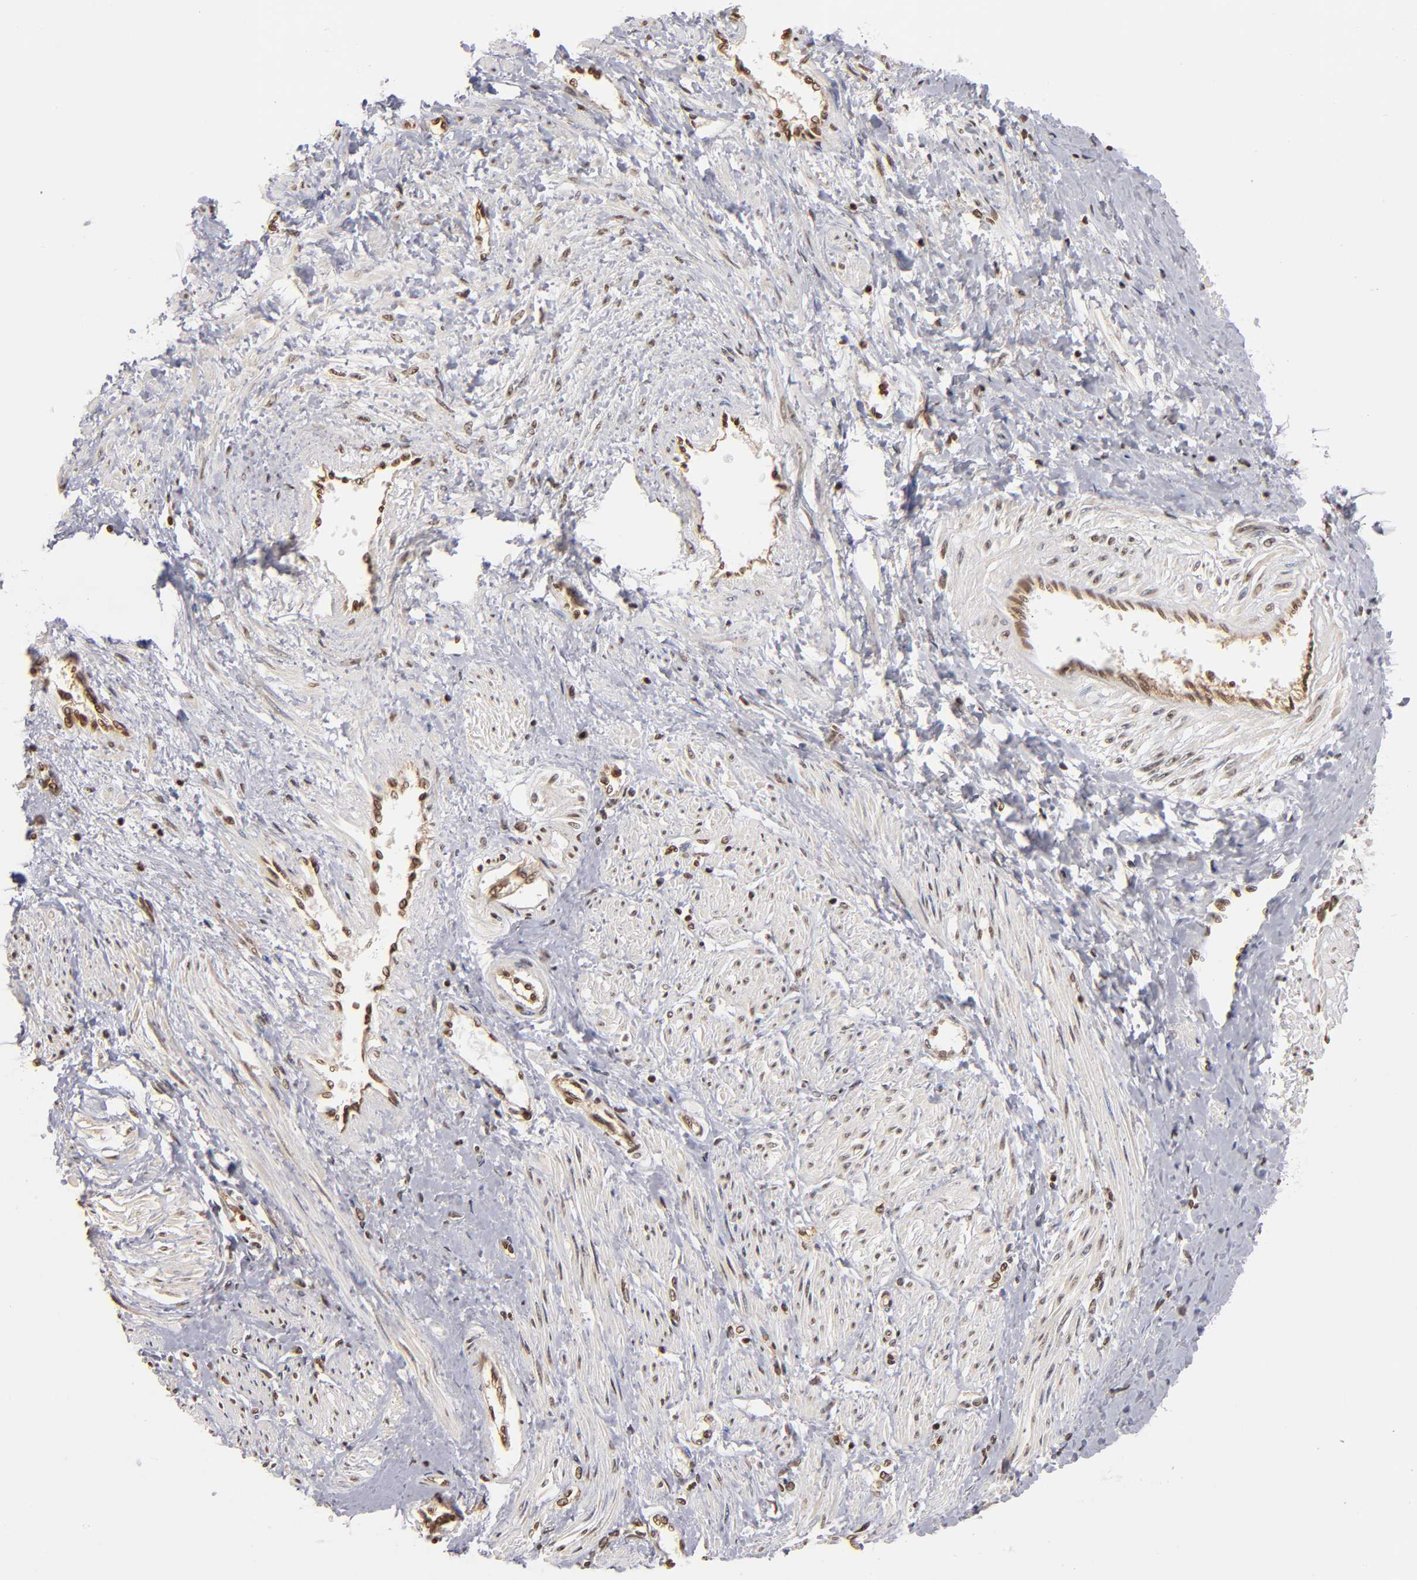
{"staining": {"intensity": "moderate", "quantity": ">75%", "location": "nuclear"}, "tissue": "smooth muscle", "cell_type": "Smooth muscle cells", "image_type": "normal", "snomed": [{"axis": "morphology", "description": "Normal tissue, NOS"}, {"axis": "topography", "description": "Smooth muscle"}, {"axis": "topography", "description": "Uterus"}], "caption": "Benign smooth muscle exhibits moderate nuclear staining in about >75% of smooth muscle cells.", "gene": "ABL2", "patient": {"sex": "female", "age": 39}}